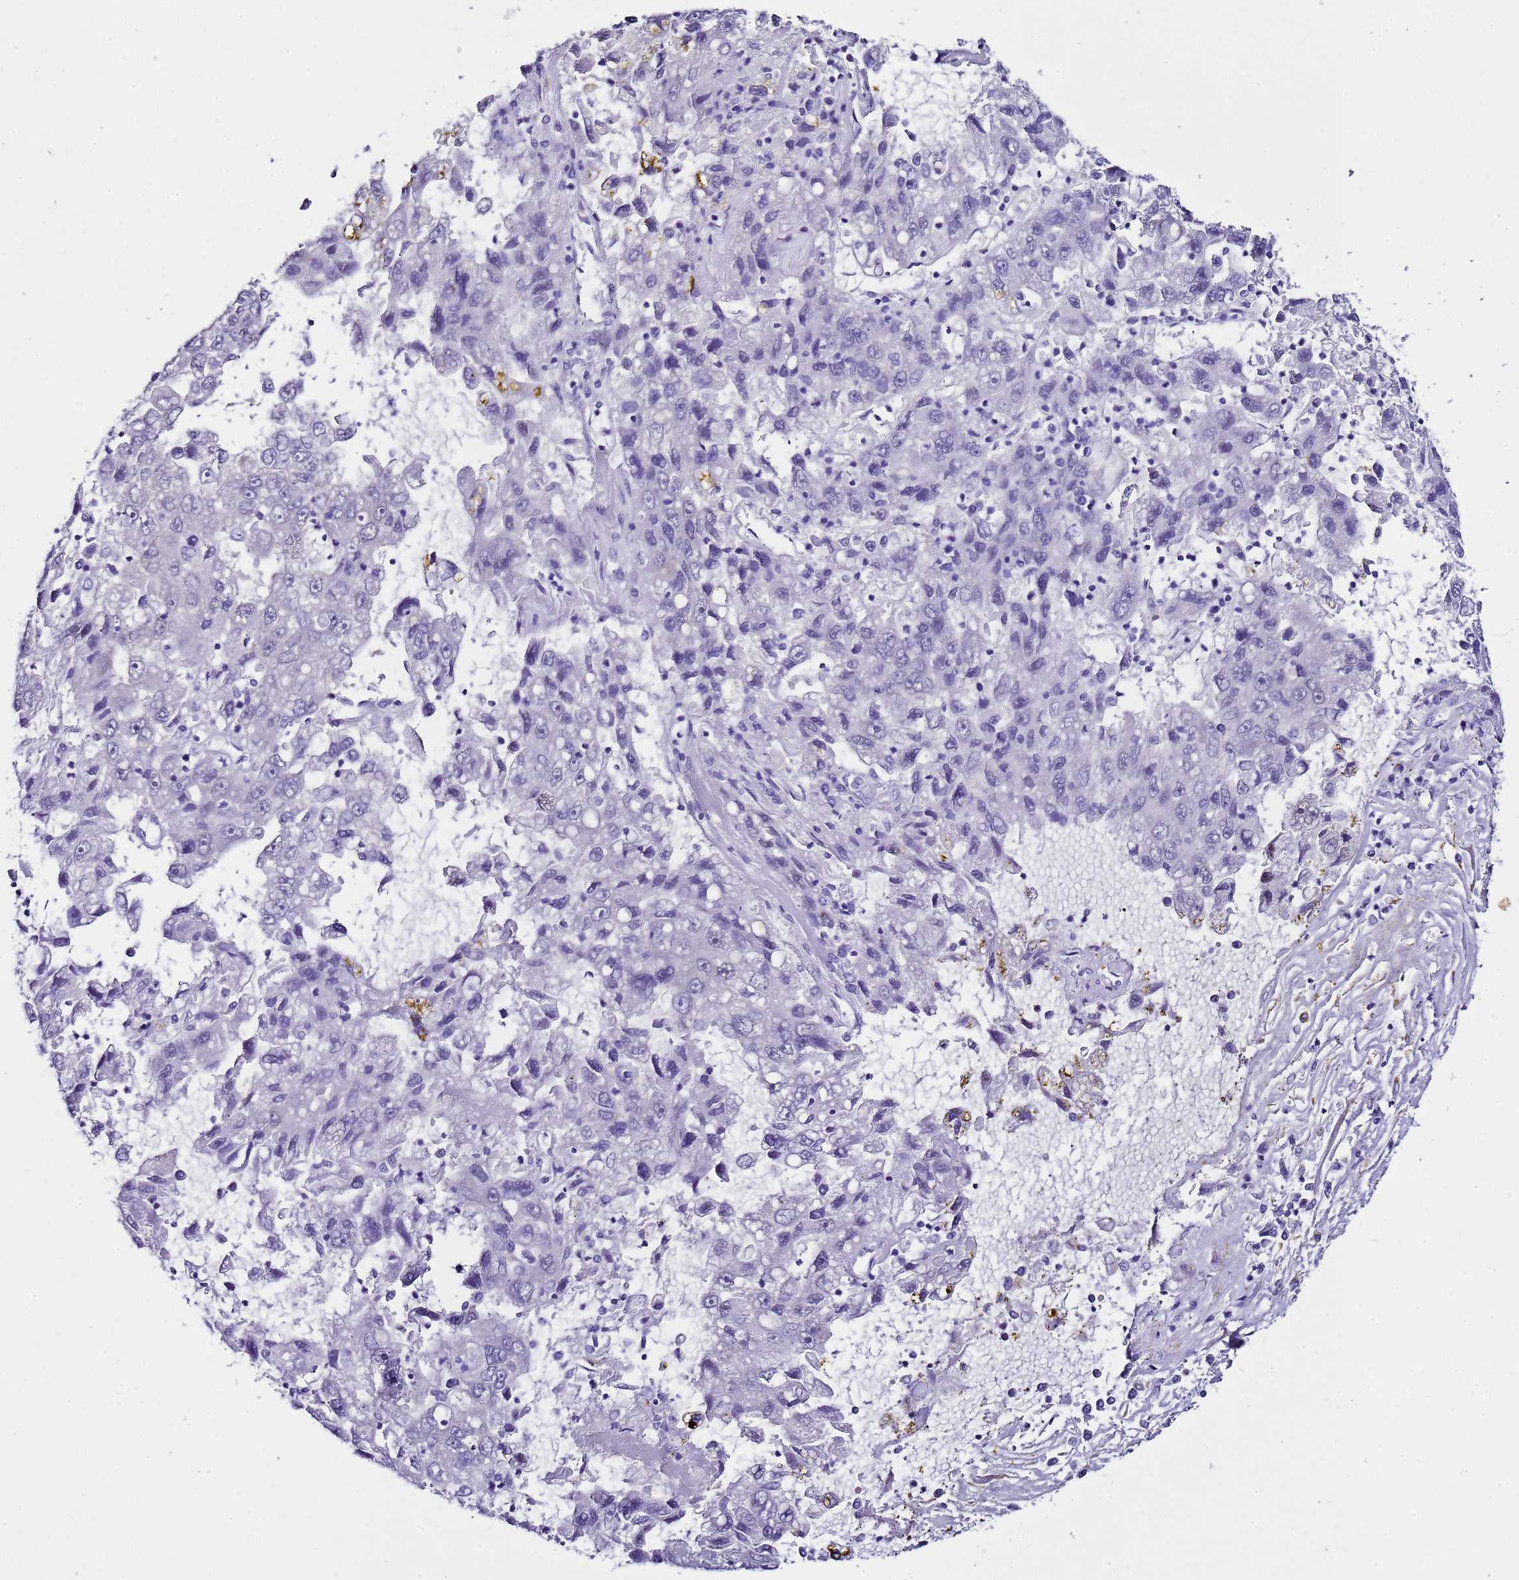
{"staining": {"intensity": "negative", "quantity": "none", "location": "none"}, "tissue": "liver cancer", "cell_type": "Tumor cells", "image_type": "cancer", "snomed": [{"axis": "morphology", "description": "Carcinoma, Hepatocellular, NOS"}, {"axis": "topography", "description": "Liver"}], "caption": "High magnification brightfield microscopy of liver cancer (hepatocellular carcinoma) stained with DAB (3,3'-diaminobenzidine) (brown) and counterstained with hematoxylin (blue): tumor cells show no significant staining.", "gene": "BCL7A", "patient": {"sex": "male", "age": 49}}